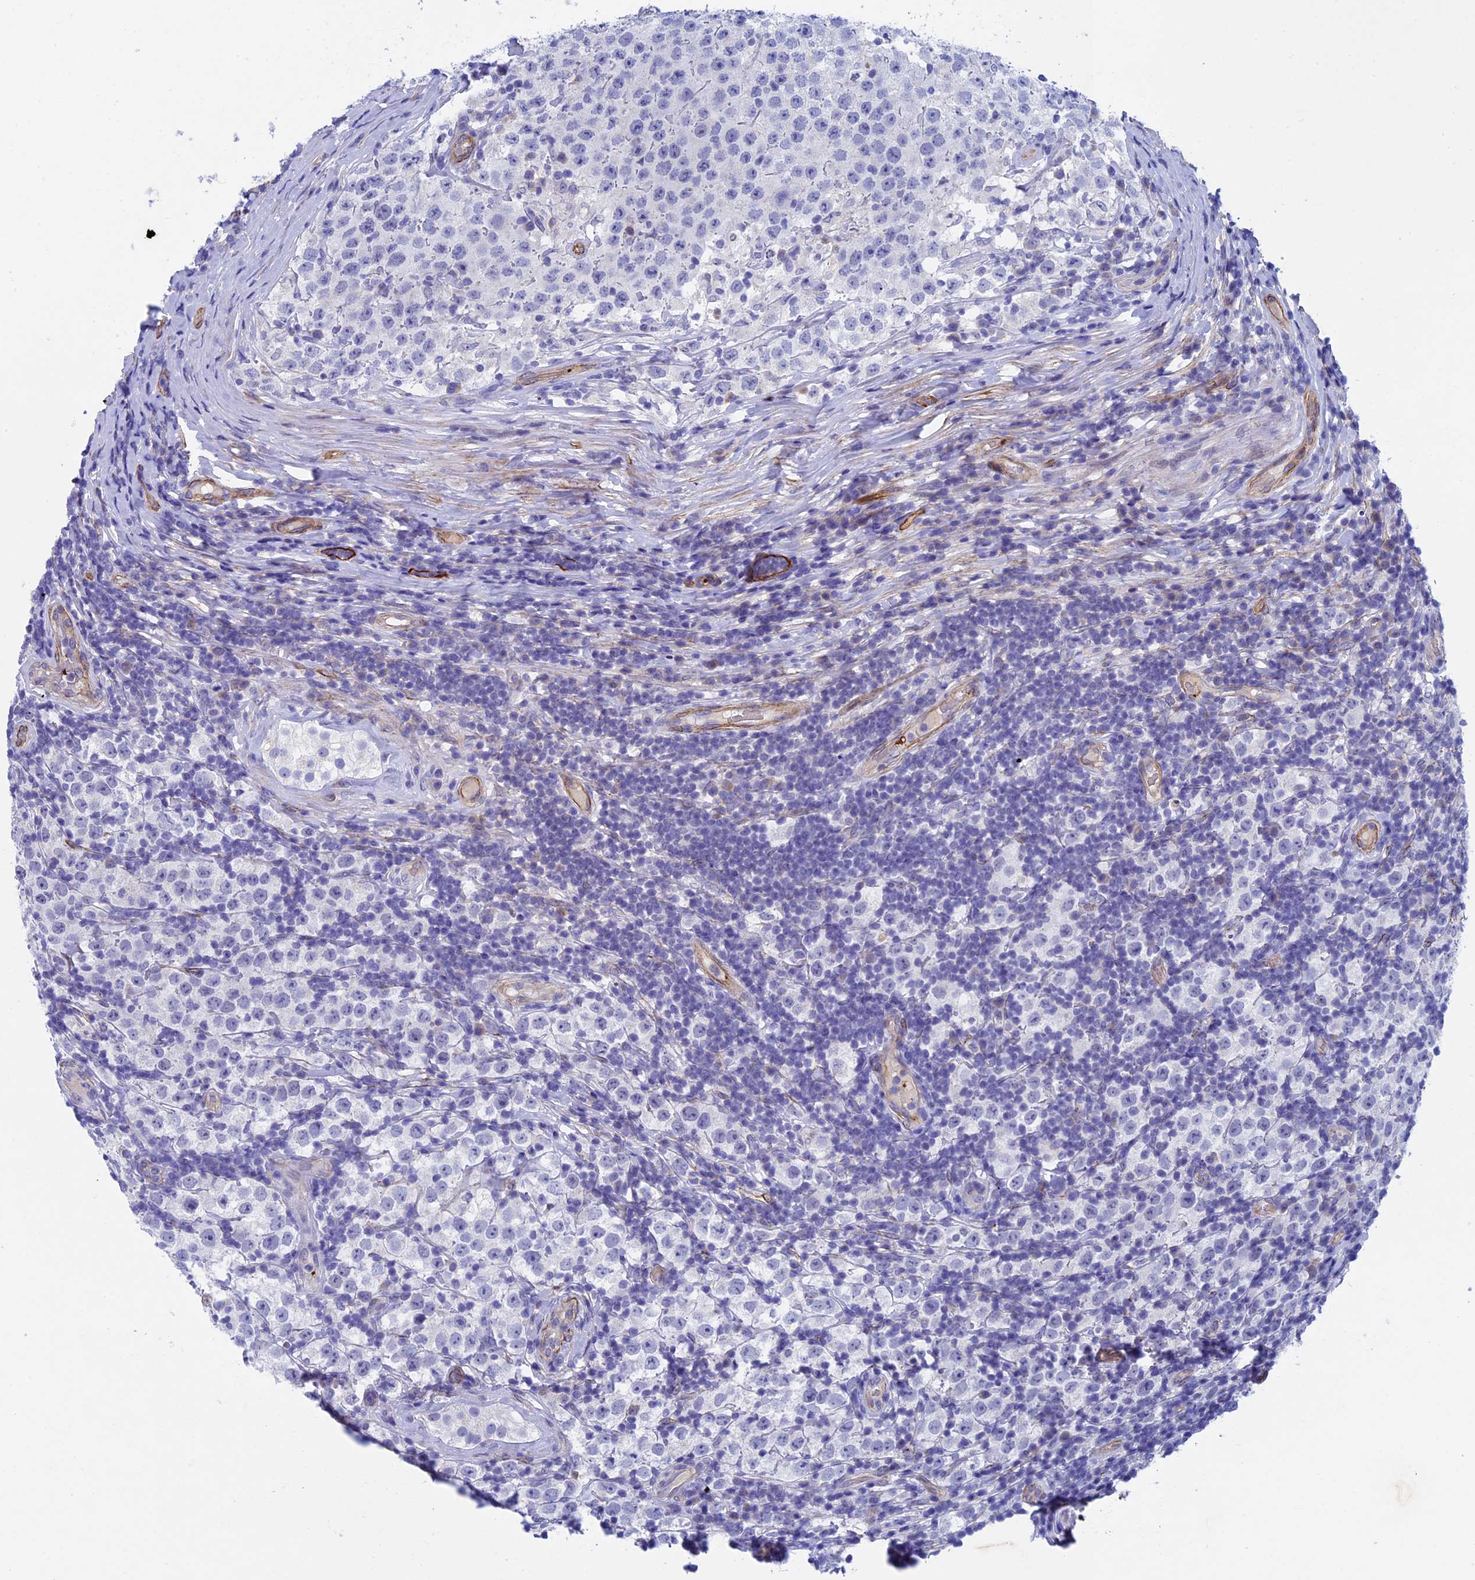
{"staining": {"intensity": "negative", "quantity": "none", "location": "none"}, "tissue": "testis cancer", "cell_type": "Tumor cells", "image_type": "cancer", "snomed": [{"axis": "morphology", "description": "Normal tissue, NOS"}, {"axis": "morphology", "description": "Urothelial carcinoma, High grade"}, {"axis": "morphology", "description": "Seminoma, NOS"}, {"axis": "morphology", "description": "Carcinoma, Embryonal, NOS"}, {"axis": "topography", "description": "Urinary bladder"}, {"axis": "topography", "description": "Testis"}], "caption": "A high-resolution photomicrograph shows immunohistochemistry (IHC) staining of testis seminoma, which demonstrates no significant staining in tumor cells.", "gene": "INSYN1", "patient": {"sex": "male", "age": 41}}